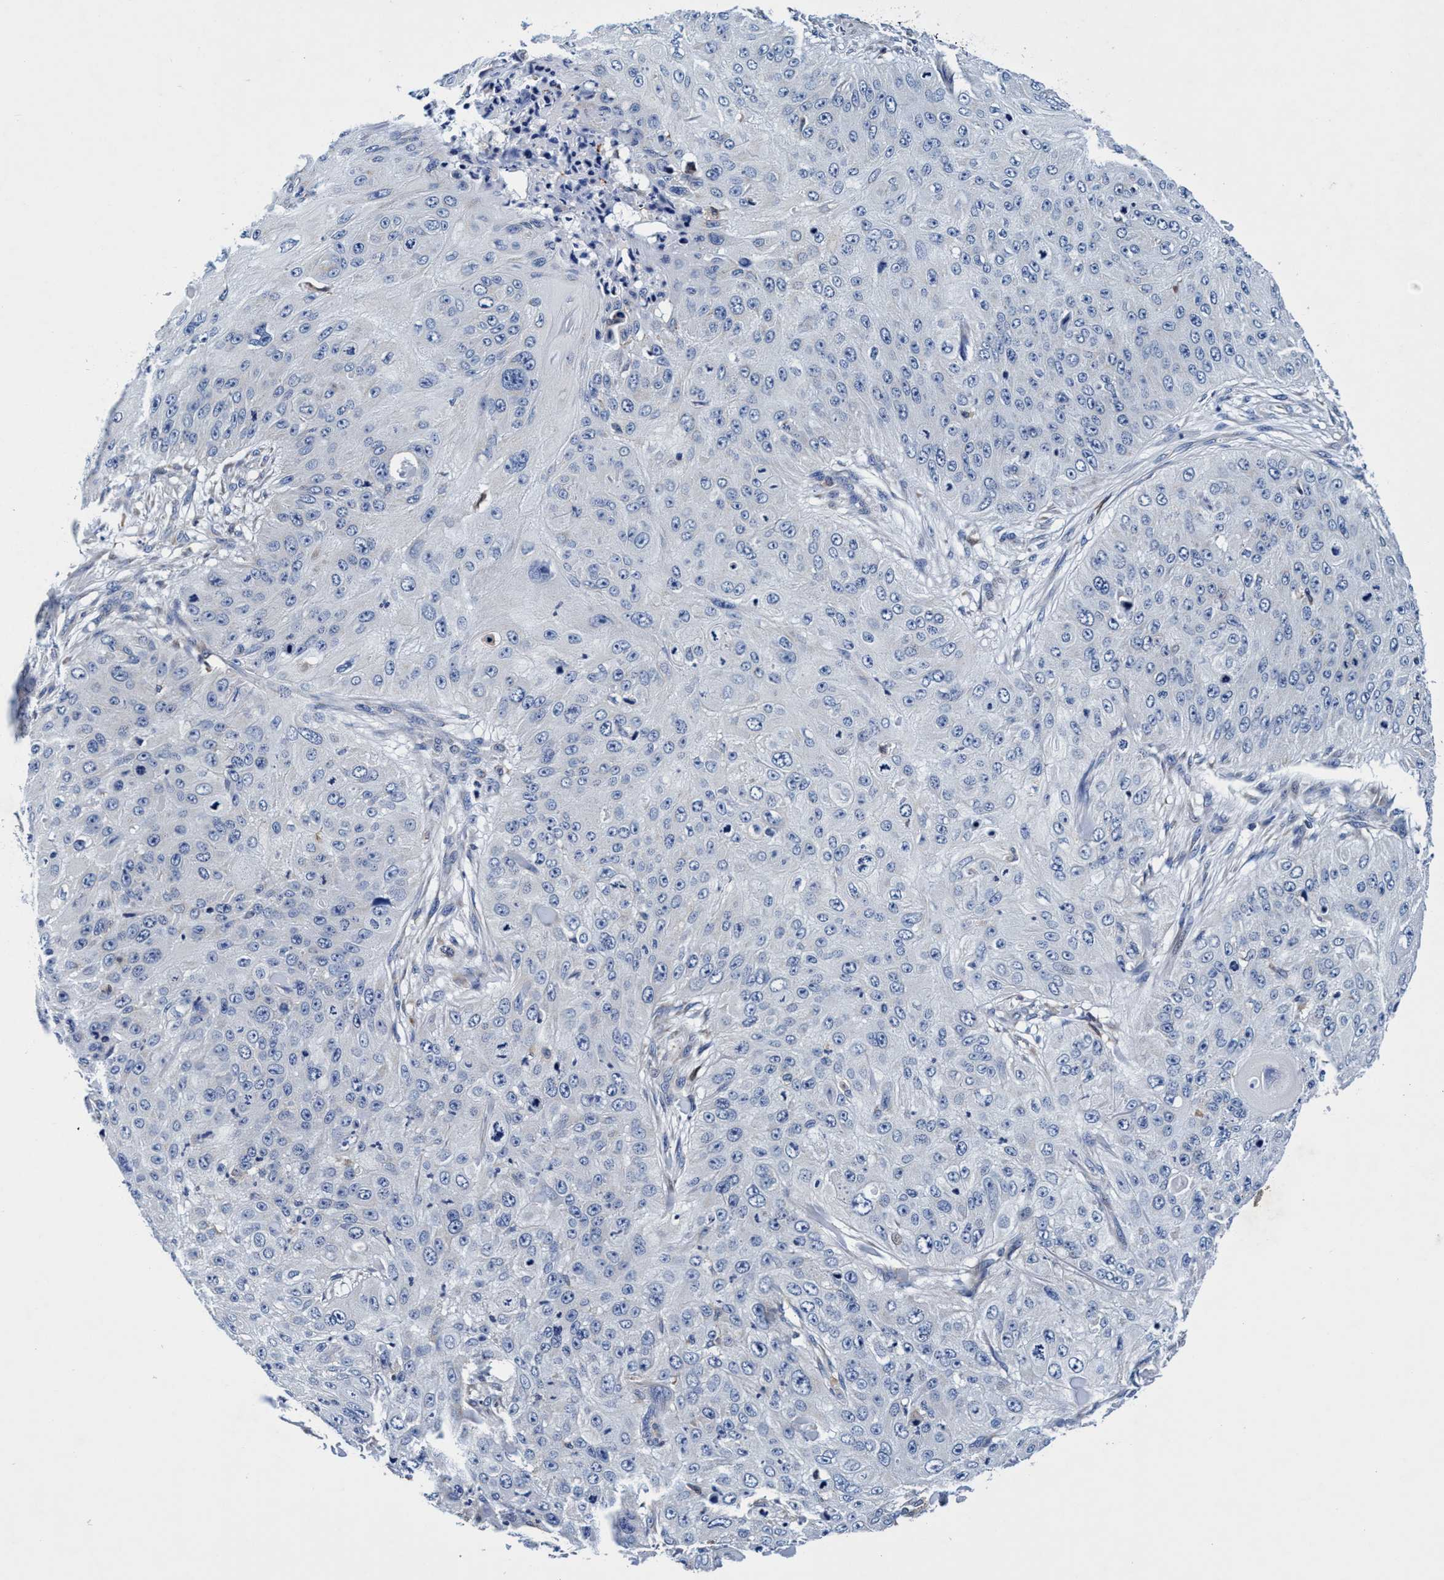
{"staining": {"intensity": "negative", "quantity": "none", "location": "none"}, "tissue": "skin cancer", "cell_type": "Tumor cells", "image_type": "cancer", "snomed": [{"axis": "morphology", "description": "Squamous cell carcinoma, NOS"}, {"axis": "topography", "description": "Skin"}], "caption": "IHC micrograph of neoplastic tissue: human skin squamous cell carcinoma stained with DAB shows no significant protein staining in tumor cells.", "gene": "UBALD2", "patient": {"sex": "female", "age": 80}}